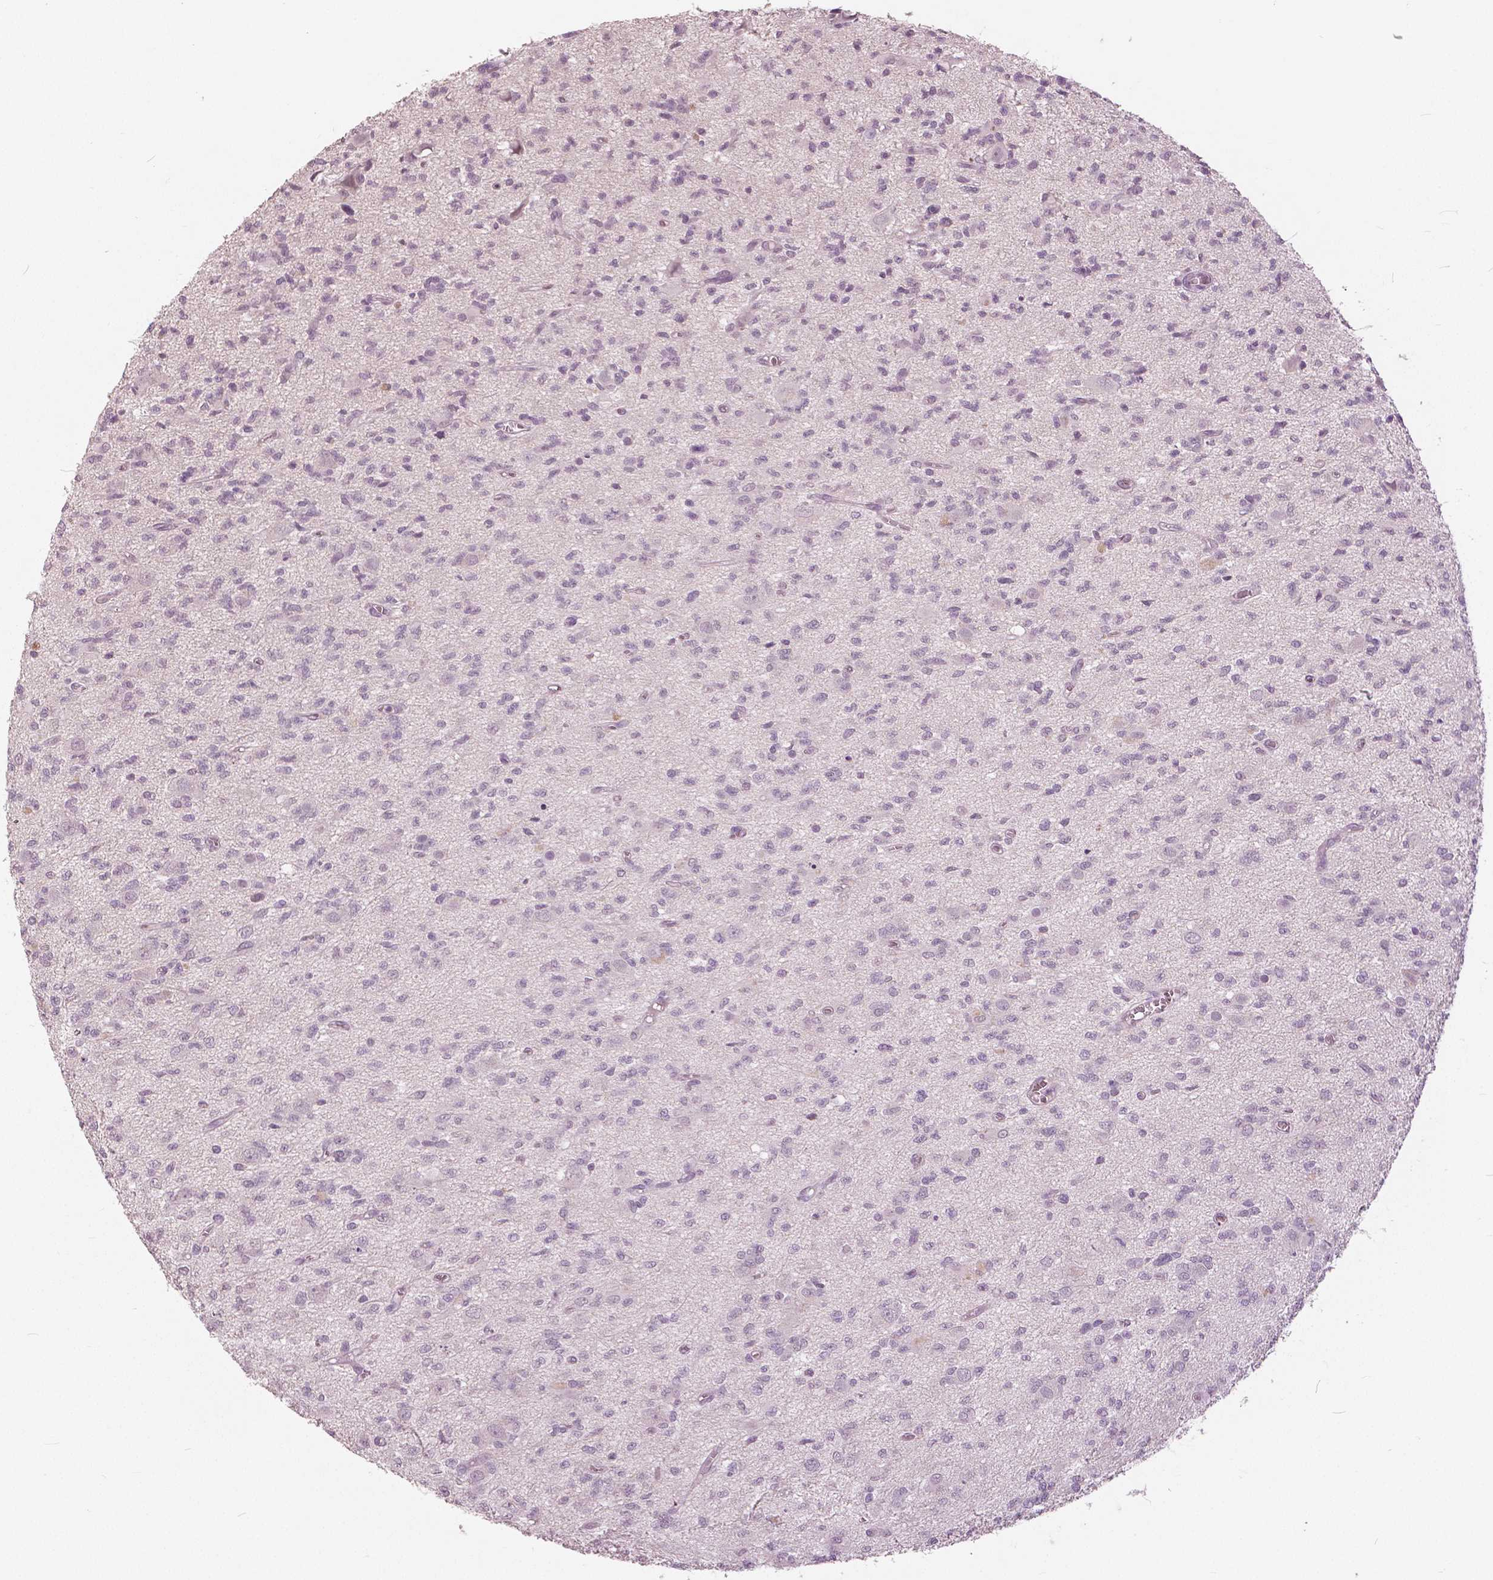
{"staining": {"intensity": "negative", "quantity": "none", "location": "none"}, "tissue": "glioma", "cell_type": "Tumor cells", "image_type": "cancer", "snomed": [{"axis": "morphology", "description": "Glioma, malignant, Low grade"}, {"axis": "topography", "description": "Brain"}], "caption": "A photomicrograph of human low-grade glioma (malignant) is negative for staining in tumor cells.", "gene": "NANOG", "patient": {"sex": "male", "age": 64}}